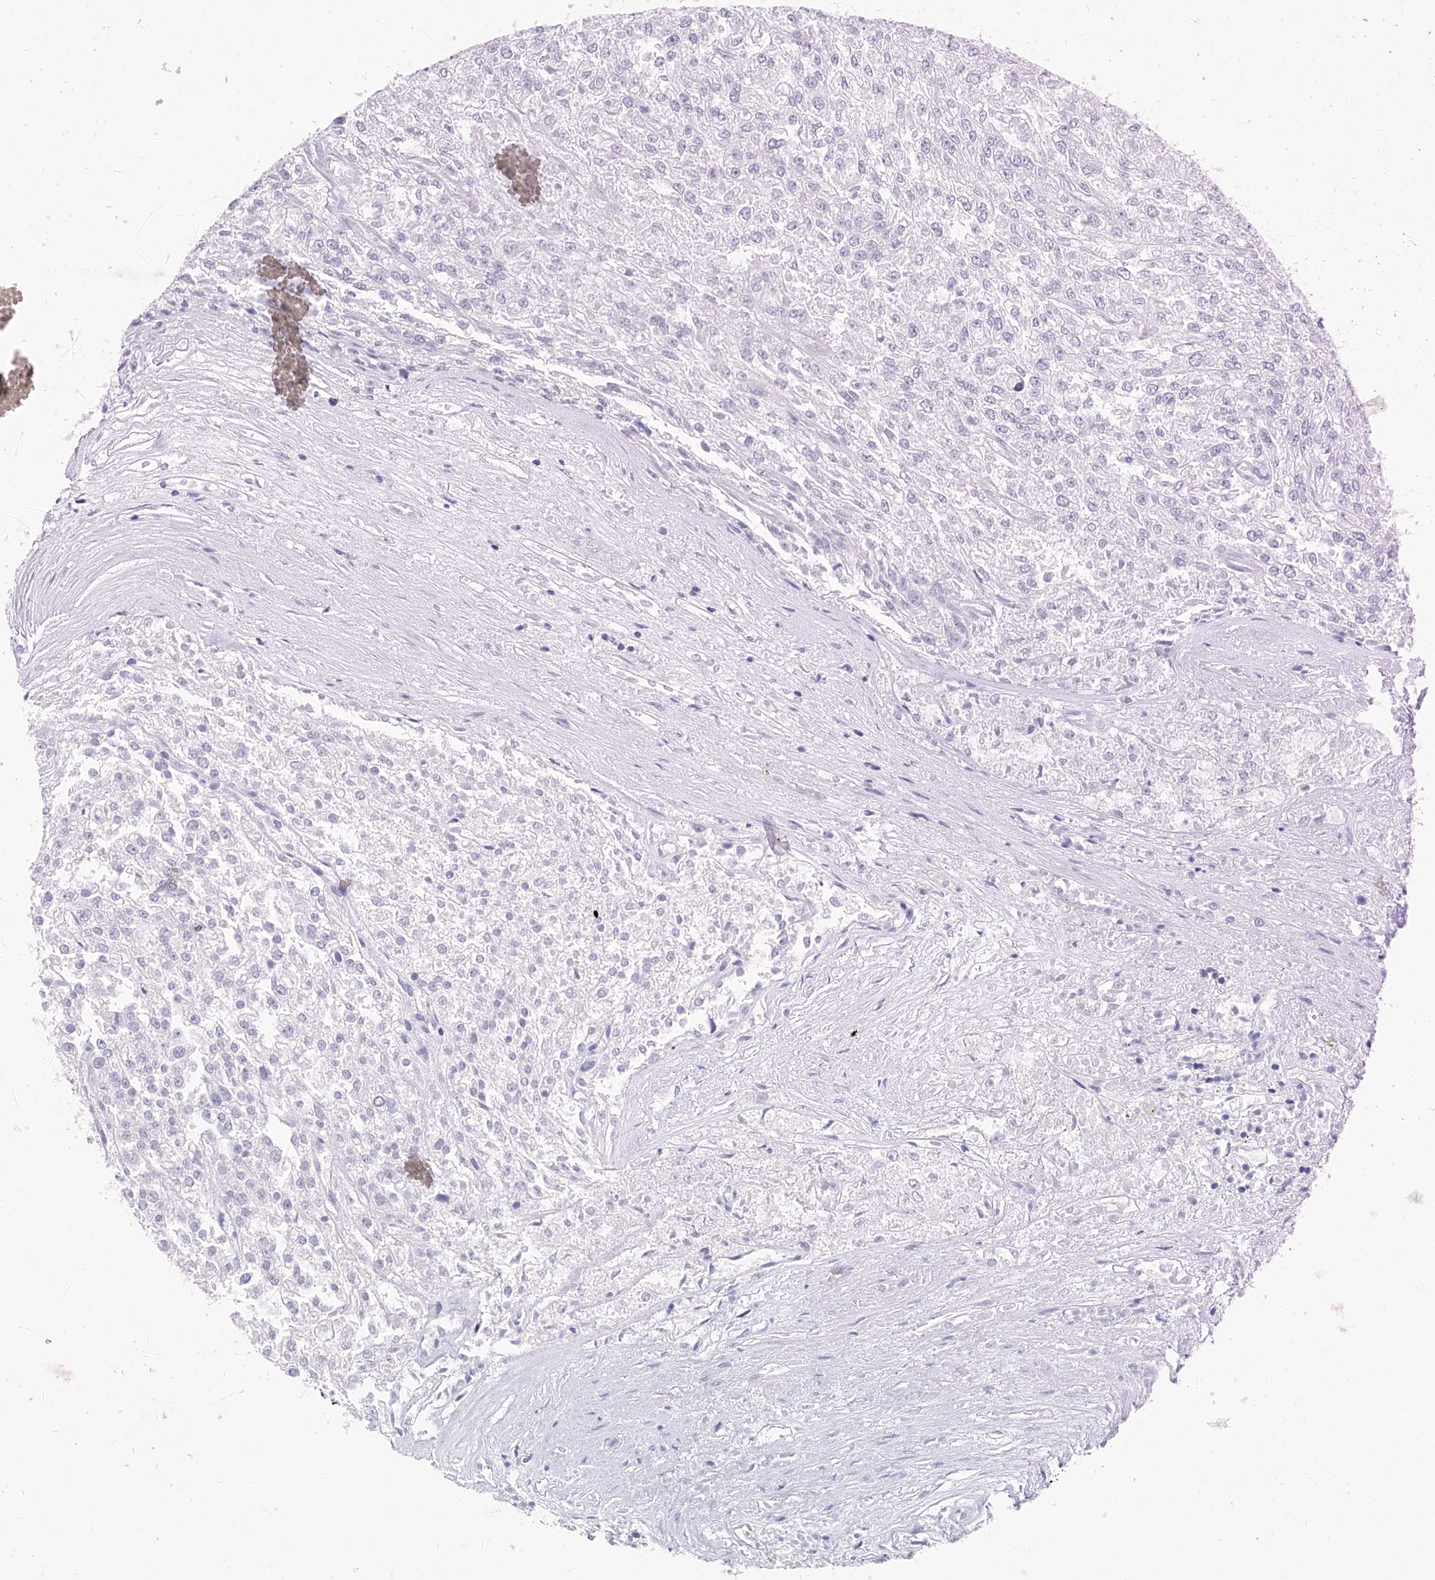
{"staining": {"intensity": "negative", "quantity": "none", "location": "none"}, "tissue": "renal cancer", "cell_type": "Tumor cells", "image_type": "cancer", "snomed": [{"axis": "morphology", "description": "Adenocarcinoma, NOS"}, {"axis": "topography", "description": "Kidney"}], "caption": "Micrograph shows no significant protein expression in tumor cells of renal cancer.", "gene": "CYP2A7", "patient": {"sex": "female", "age": 54}}